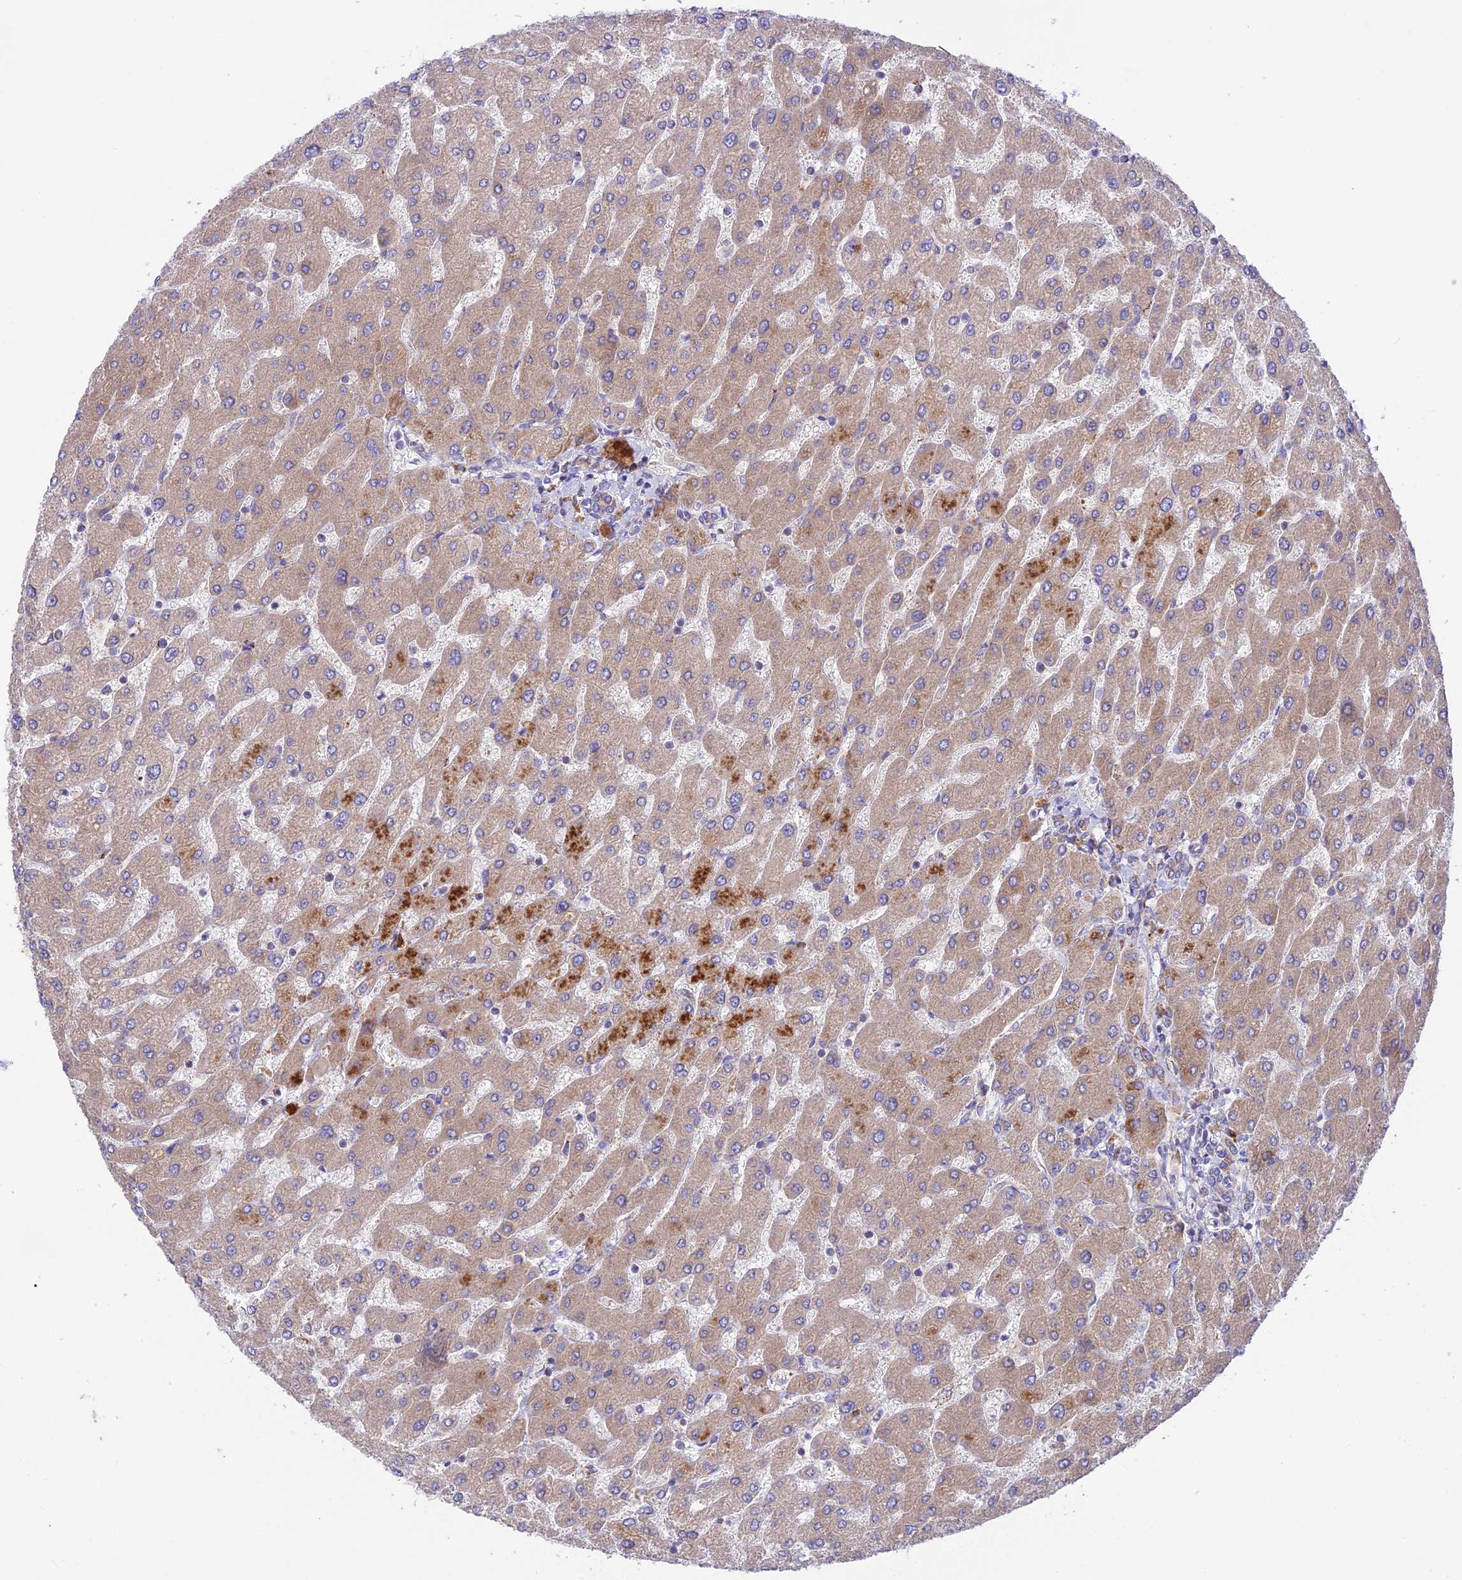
{"staining": {"intensity": "weak", "quantity": "25%-75%", "location": "cytoplasmic/membranous"}, "tissue": "liver", "cell_type": "Cholangiocytes", "image_type": "normal", "snomed": [{"axis": "morphology", "description": "Normal tissue, NOS"}, {"axis": "topography", "description": "Liver"}], "caption": "About 25%-75% of cholangiocytes in normal human liver demonstrate weak cytoplasmic/membranous protein staining as visualized by brown immunohistochemical staining.", "gene": "UAP1L1", "patient": {"sex": "male", "age": 55}}